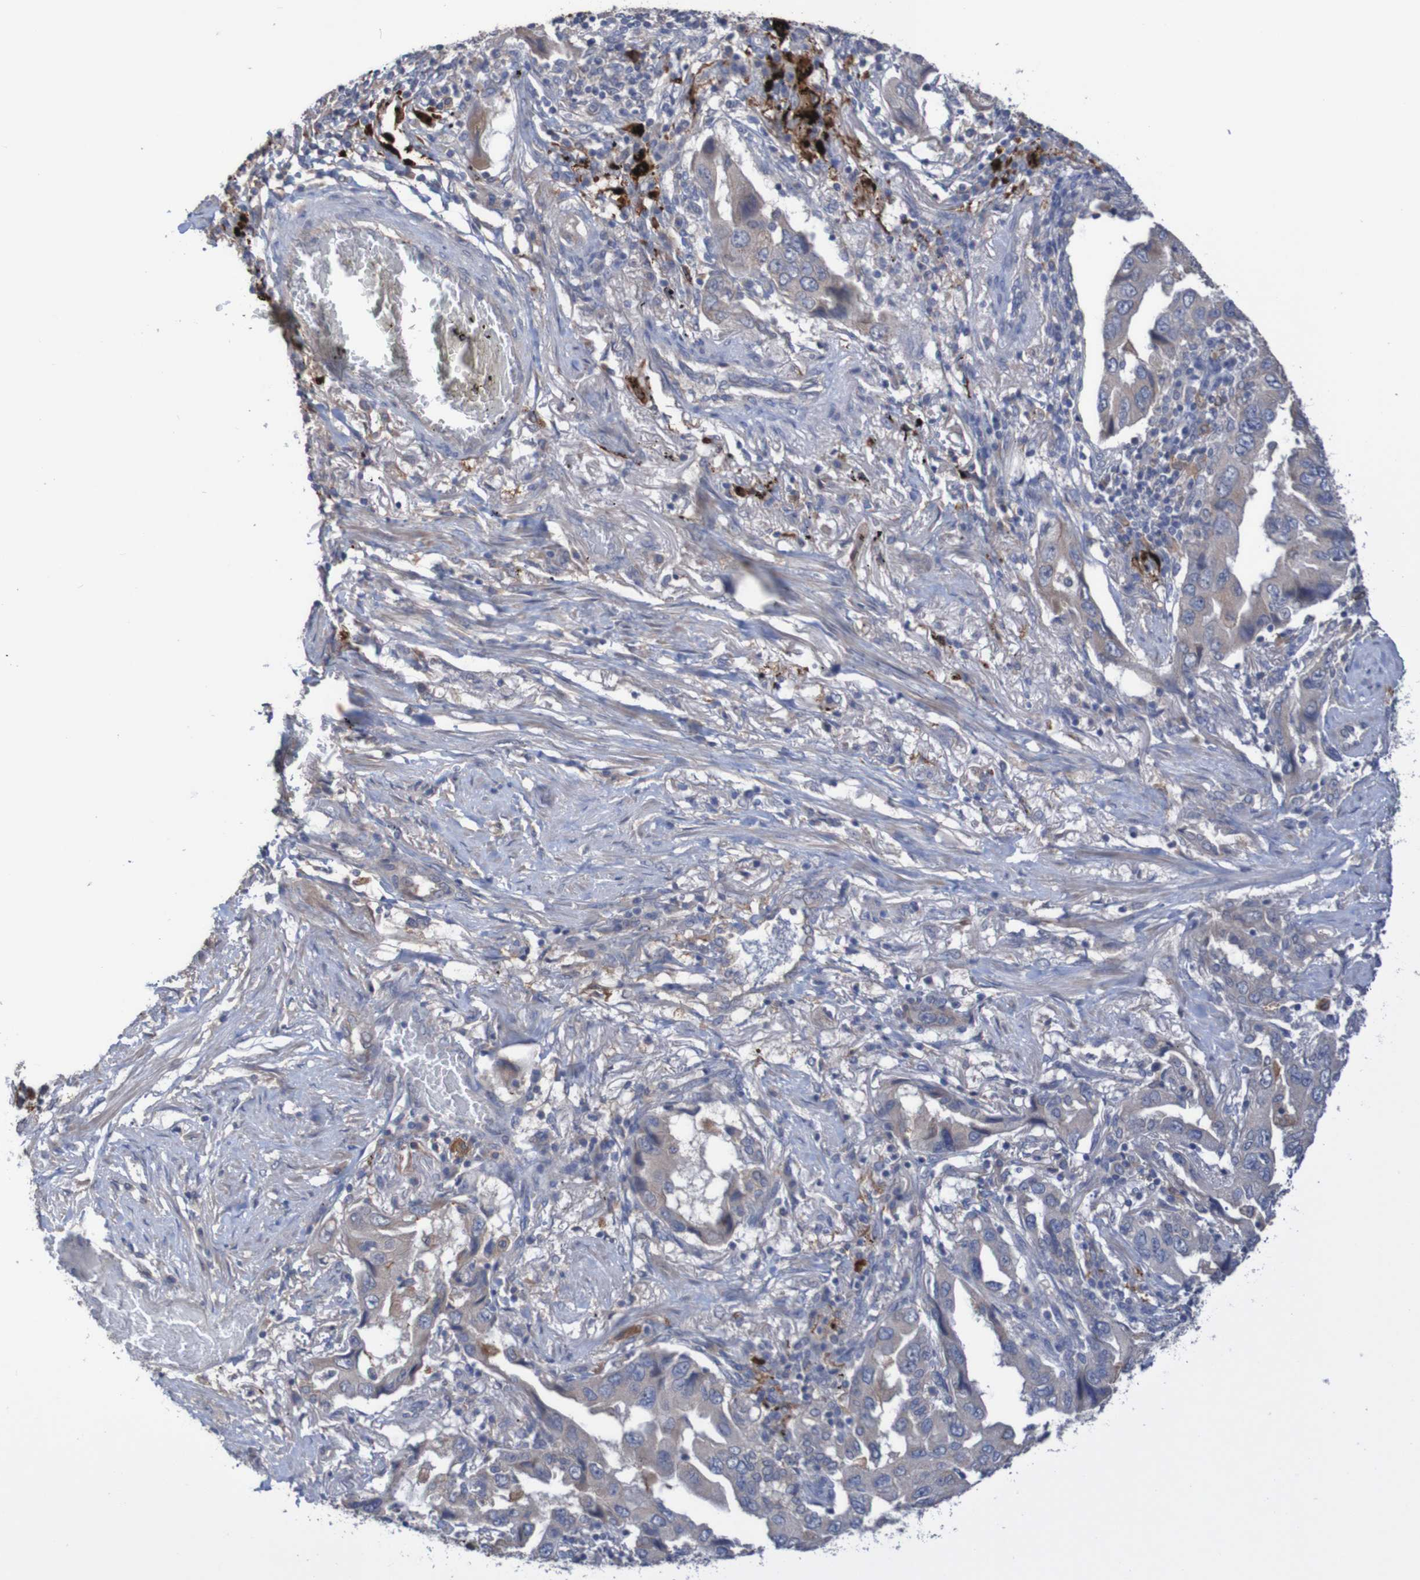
{"staining": {"intensity": "weak", "quantity": "<25%", "location": "cytoplasmic/membranous"}, "tissue": "lung cancer", "cell_type": "Tumor cells", "image_type": "cancer", "snomed": [{"axis": "morphology", "description": "Adenocarcinoma, NOS"}, {"axis": "topography", "description": "Lung"}], "caption": "IHC of human lung cancer reveals no staining in tumor cells.", "gene": "PHYH", "patient": {"sex": "female", "age": 65}}